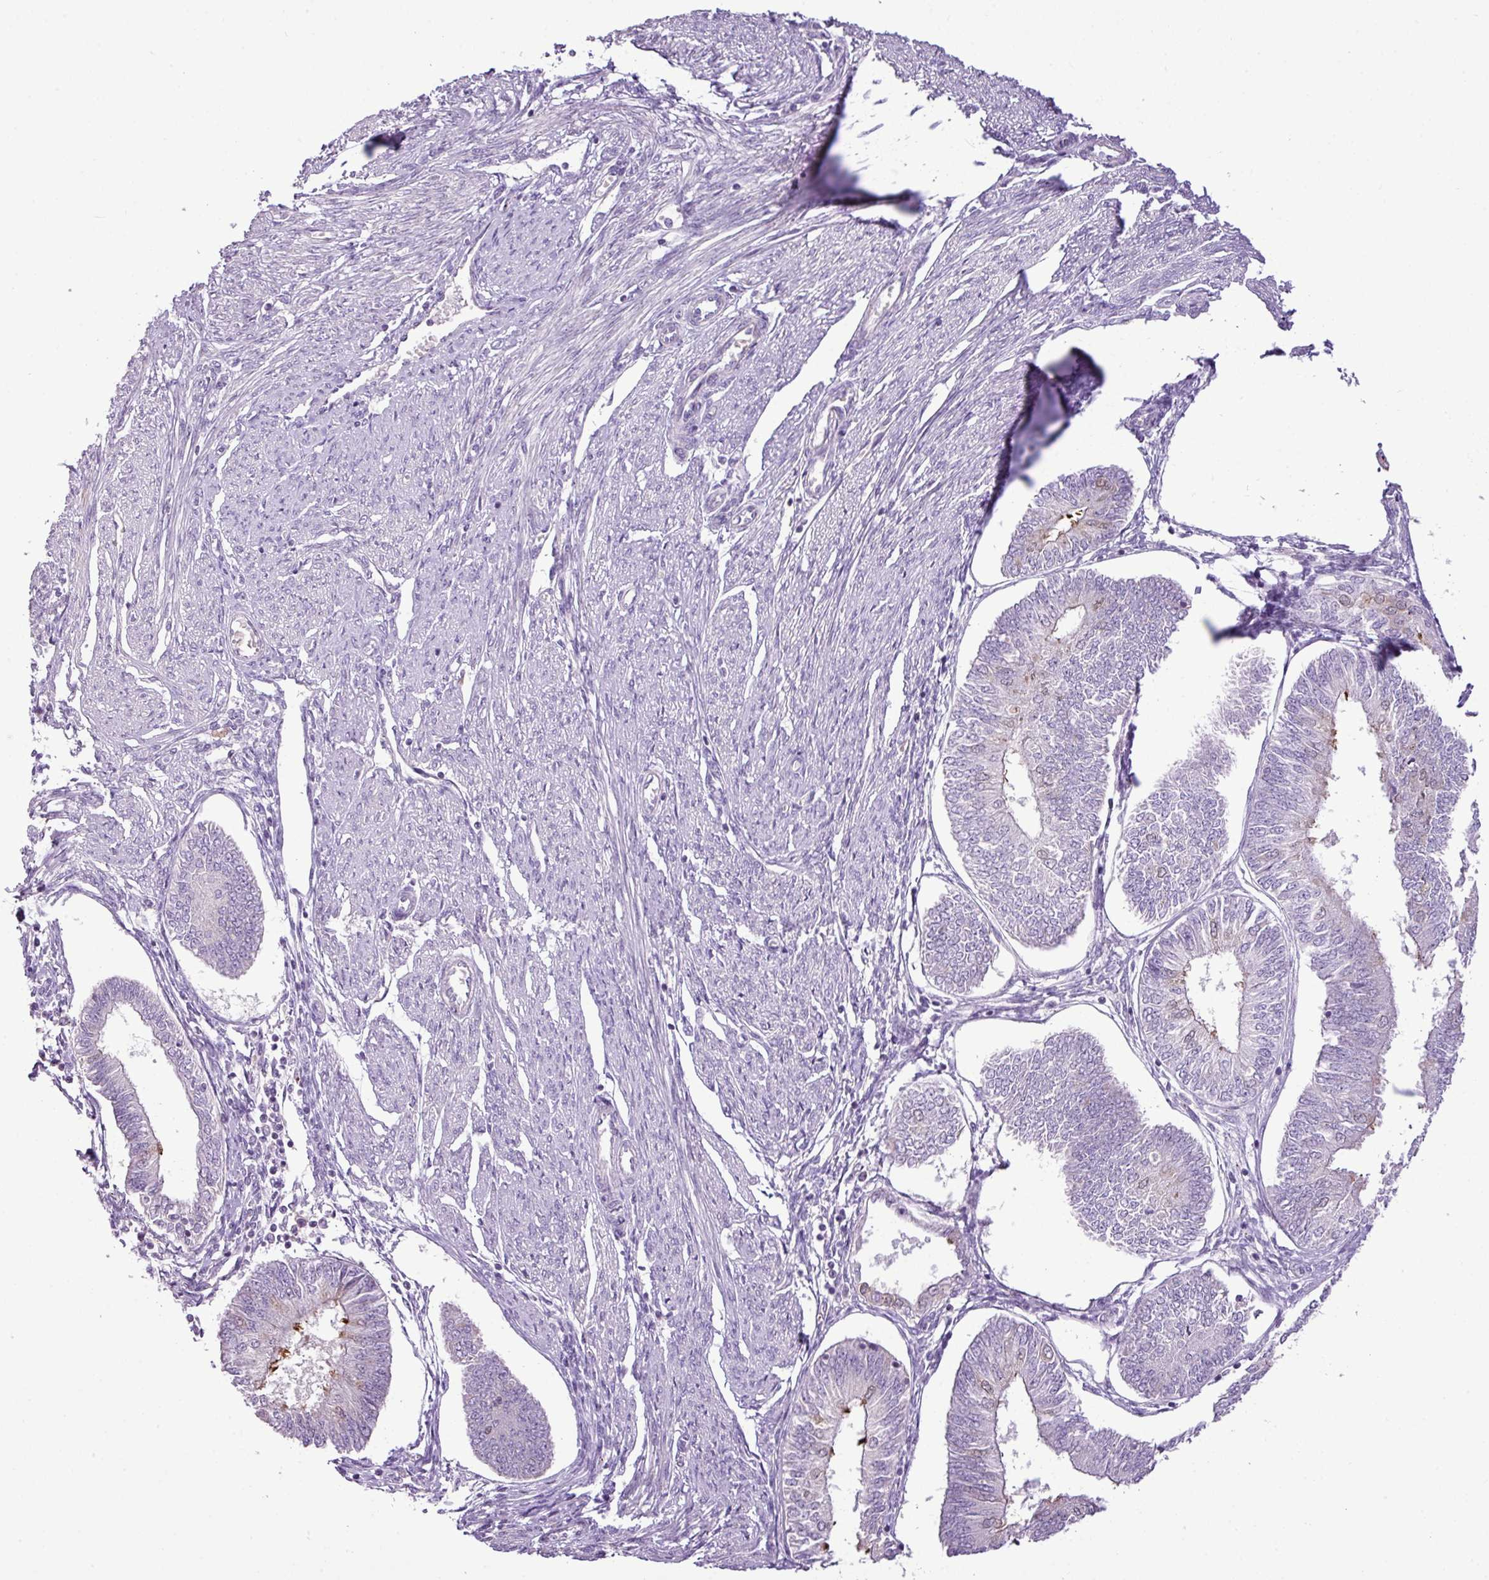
{"staining": {"intensity": "moderate", "quantity": "<25%", "location": "cytoplasmic/membranous"}, "tissue": "endometrial cancer", "cell_type": "Tumor cells", "image_type": "cancer", "snomed": [{"axis": "morphology", "description": "Adenocarcinoma, NOS"}, {"axis": "topography", "description": "Endometrium"}], "caption": "Immunohistochemistry (IHC) (DAB) staining of endometrial cancer shows moderate cytoplasmic/membranous protein expression in approximately <25% of tumor cells.", "gene": "DNAJB13", "patient": {"sex": "female", "age": 58}}